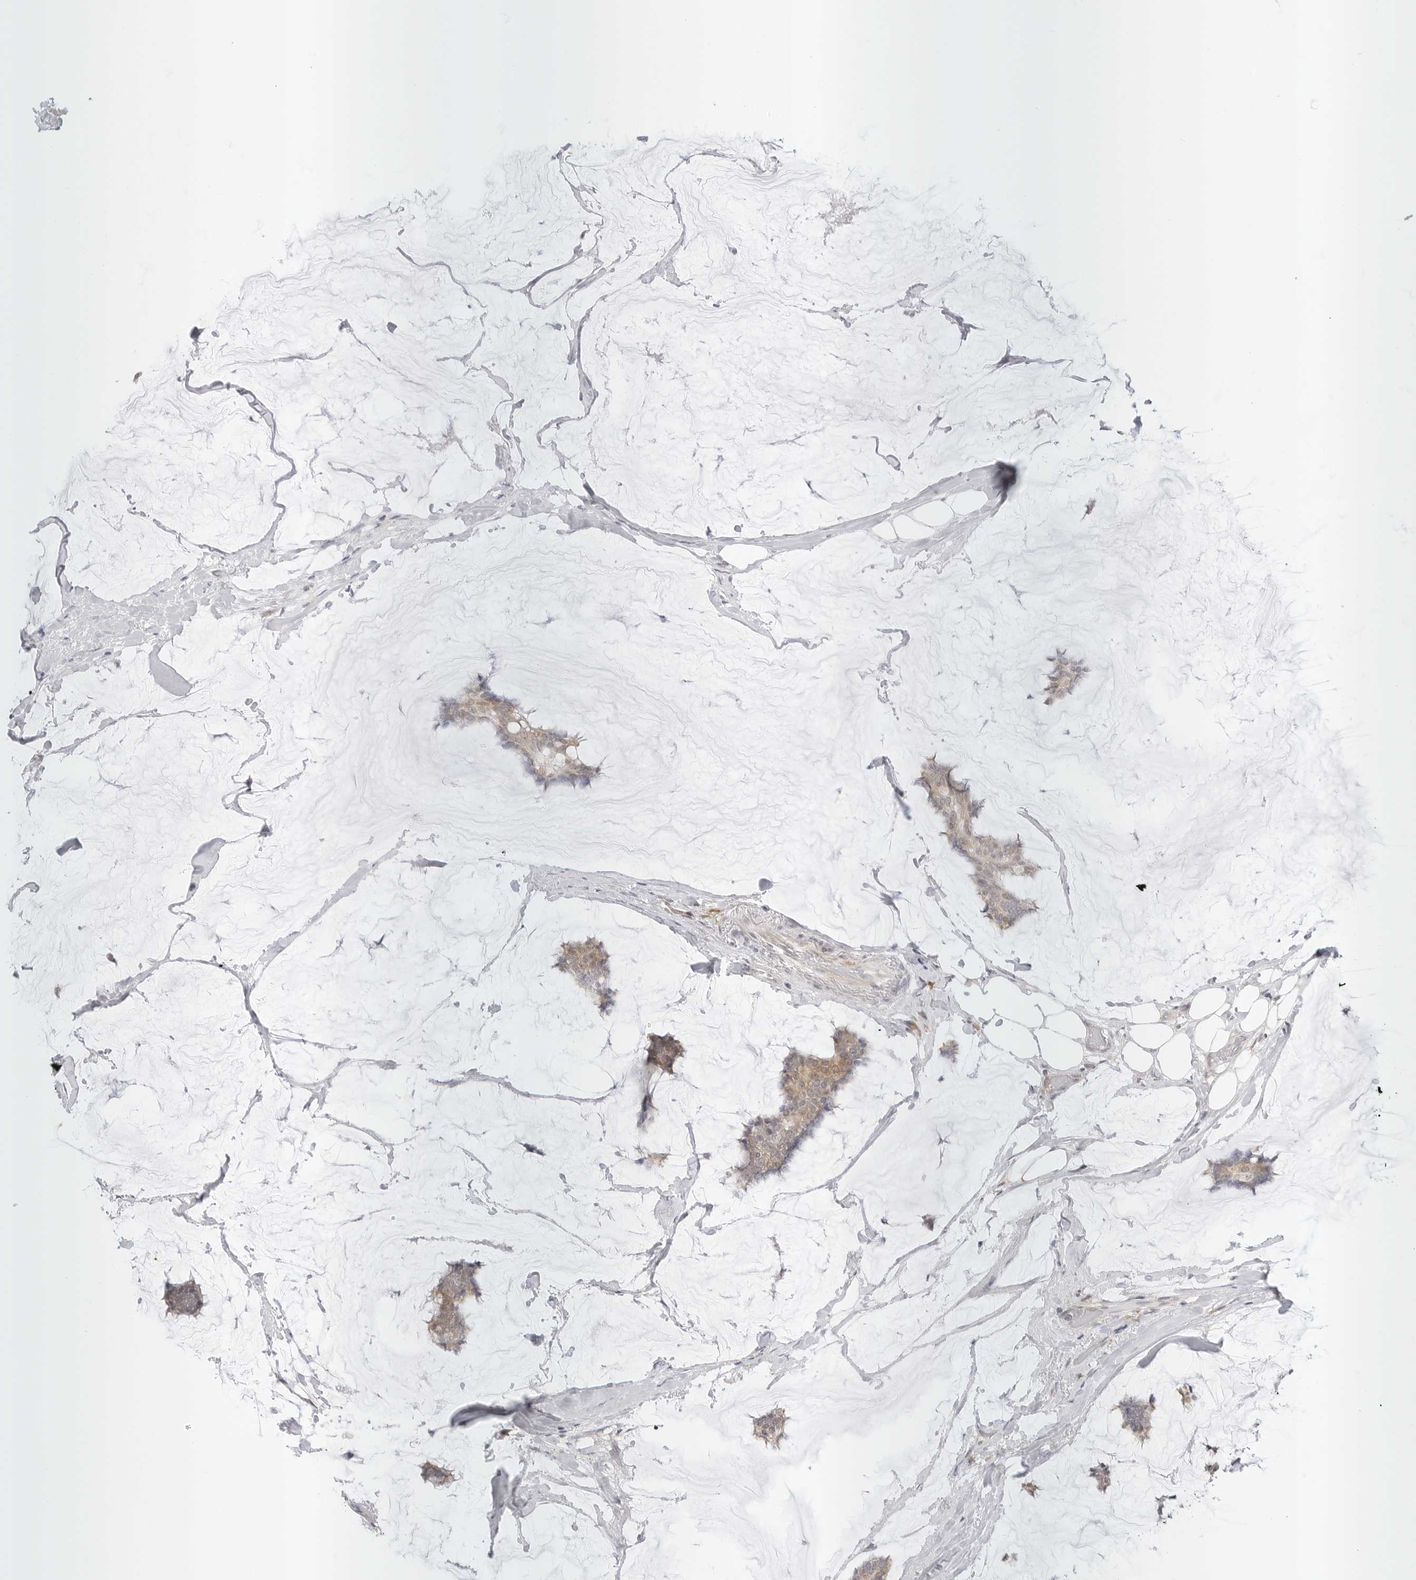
{"staining": {"intensity": "weak", "quantity": ">75%", "location": "cytoplasmic/membranous"}, "tissue": "breast cancer", "cell_type": "Tumor cells", "image_type": "cancer", "snomed": [{"axis": "morphology", "description": "Duct carcinoma"}, {"axis": "topography", "description": "Breast"}], "caption": "Infiltrating ductal carcinoma (breast) was stained to show a protein in brown. There is low levels of weak cytoplasmic/membranous staining in approximately >75% of tumor cells.", "gene": "TCP1", "patient": {"sex": "female", "age": 93}}